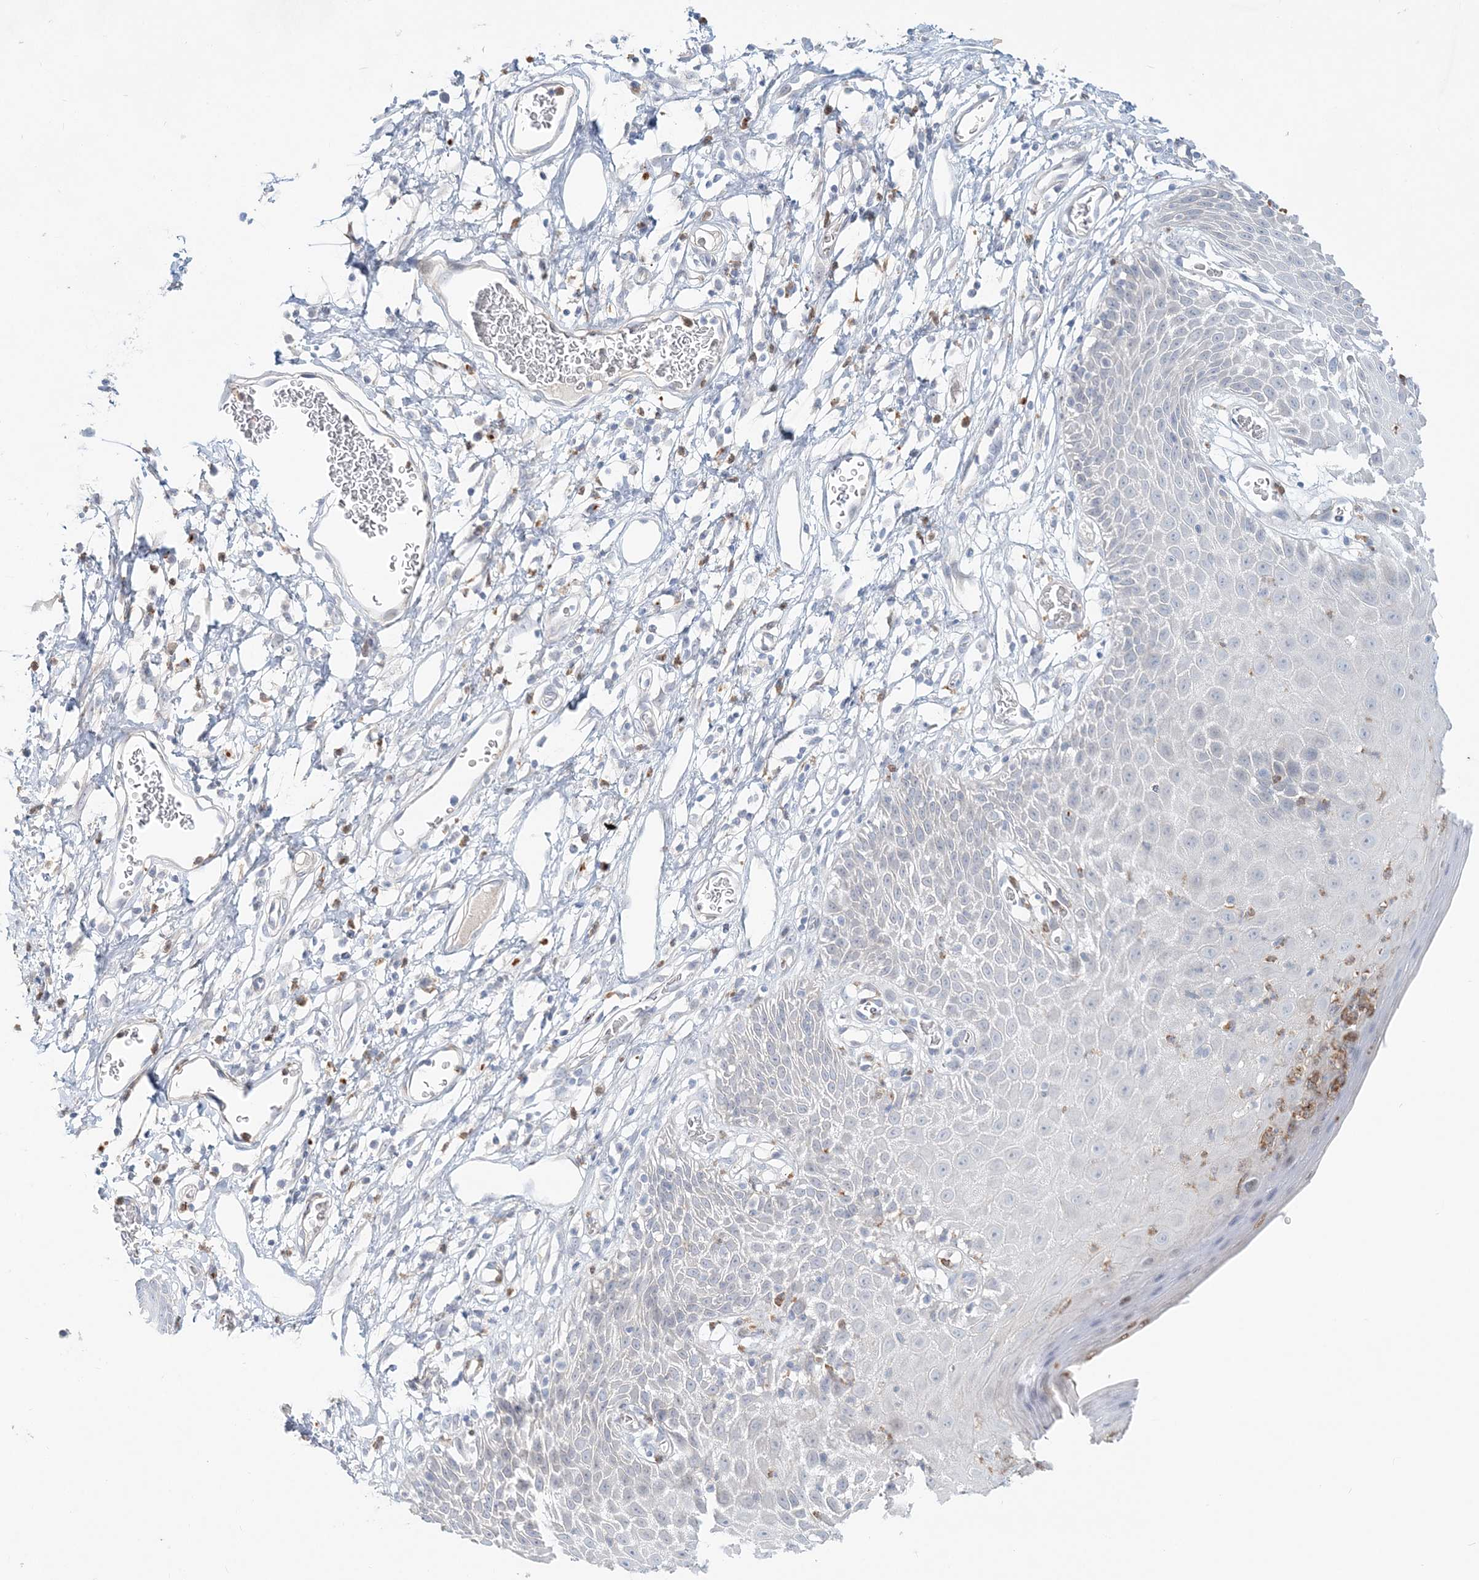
{"staining": {"intensity": "moderate", "quantity": "<25%", "location": "cytoplasmic/membranous"}, "tissue": "skin", "cell_type": "Epidermal cells", "image_type": "normal", "snomed": [{"axis": "morphology", "description": "Normal tissue, NOS"}, {"axis": "topography", "description": "Vulva"}], "caption": "Immunohistochemistry photomicrograph of normal human skin stained for a protein (brown), which demonstrates low levels of moderate cytoplasmic/membranous staining in approximately <25% of epidermal cells.", "gene": "DNAH5", "patient": {"sex": "female", "age": 68}}